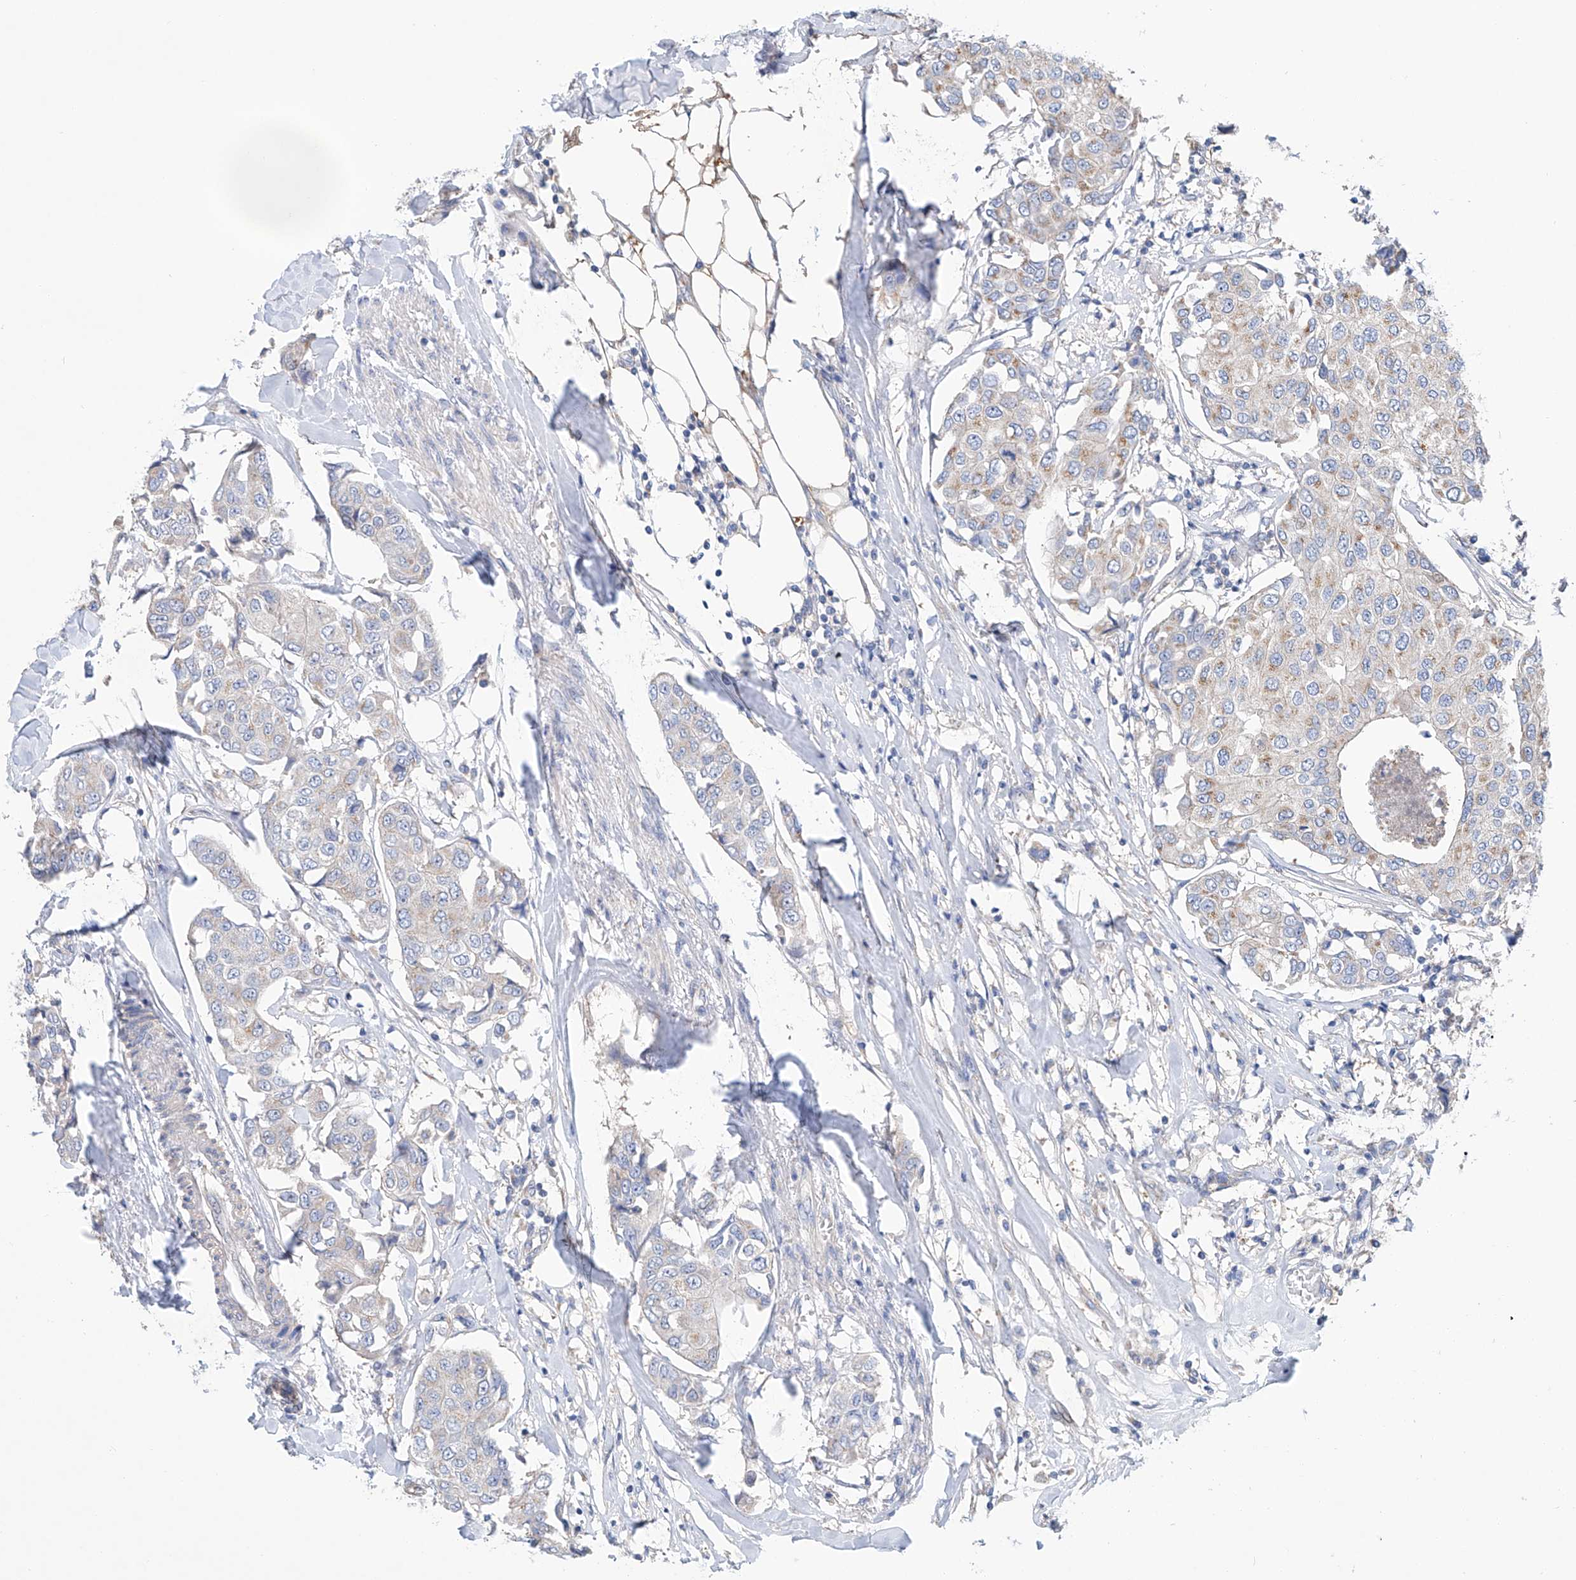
{"staining": {"intensity": "weak", "quantity": "<25%", "location": "cytoplasmic/membranous"}, "tissue": "breast cancer", "cell_type": "Tumor cells", "image_type": "cancer", "snomed": [{"axis": "morphology", "description": "Duct carcinoma"}, {"axis": "topography", "description": "Breast"}], "caption": "Immunohistochemistry image of neoplastic tissue: human breast cancer stained with DAB (3,3'-diaminobenzidine) displays no significant protein expression in tumor cells.", "gene": "SLC22A7", "patient": {"sex": "female", "age": 80}}